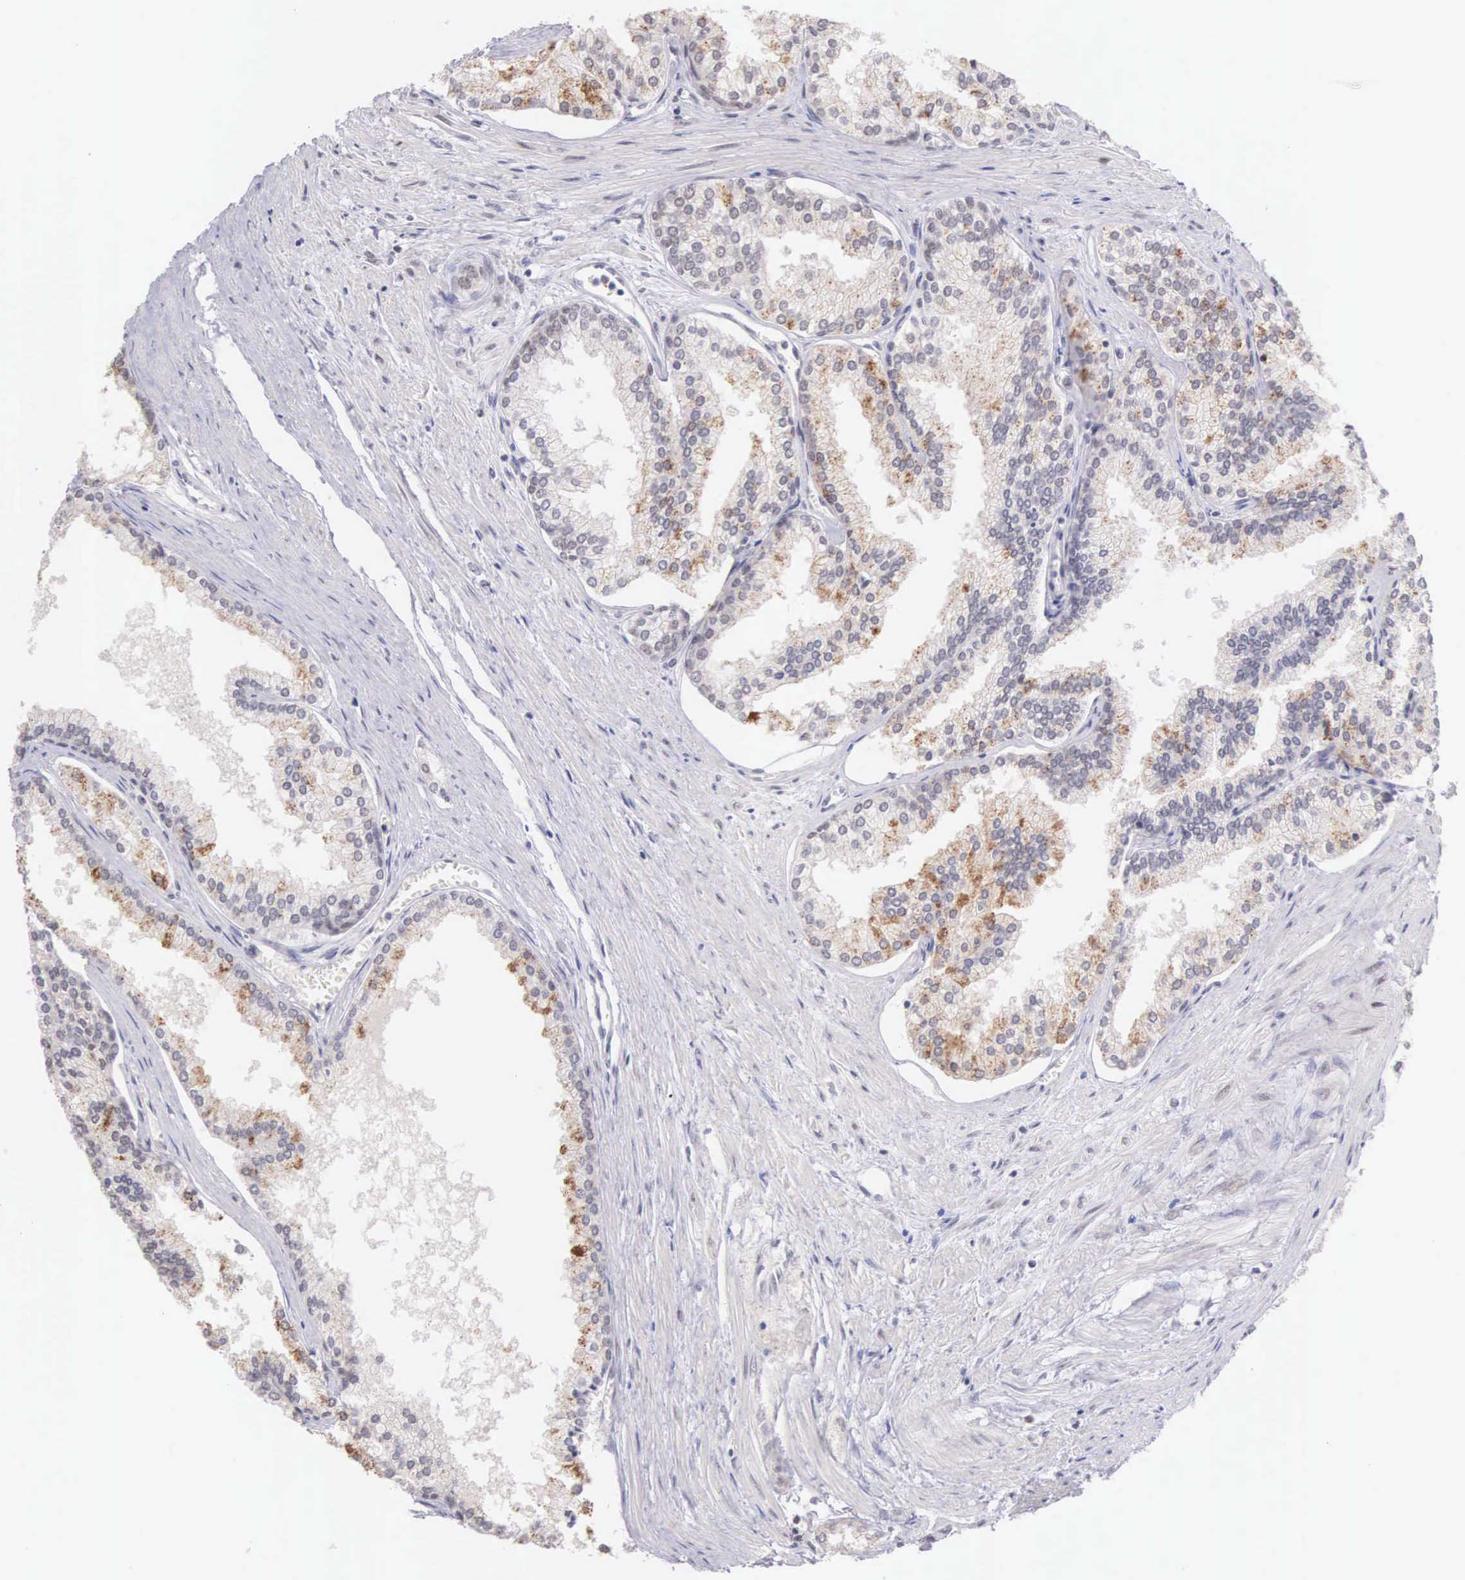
{"staining": {"intensity": "weak", "quantity": "<25%", "location": "cytoplasmic/membranous,nuclear"}, "tissue": "prostate", "cell_type": "Glandular cells", "image_type": "normal", "snomed": [{"axis": "morphology", "description": "Normal tissue, NOS"}, {"axis": "topography", "description": "Prostate"}], "caption": "This is an IHC histopathology image of benign prostate. There is no expression in glandular cells.", "gene": "HMGXB4", "patient": {"sex": "male", "age": 68}}